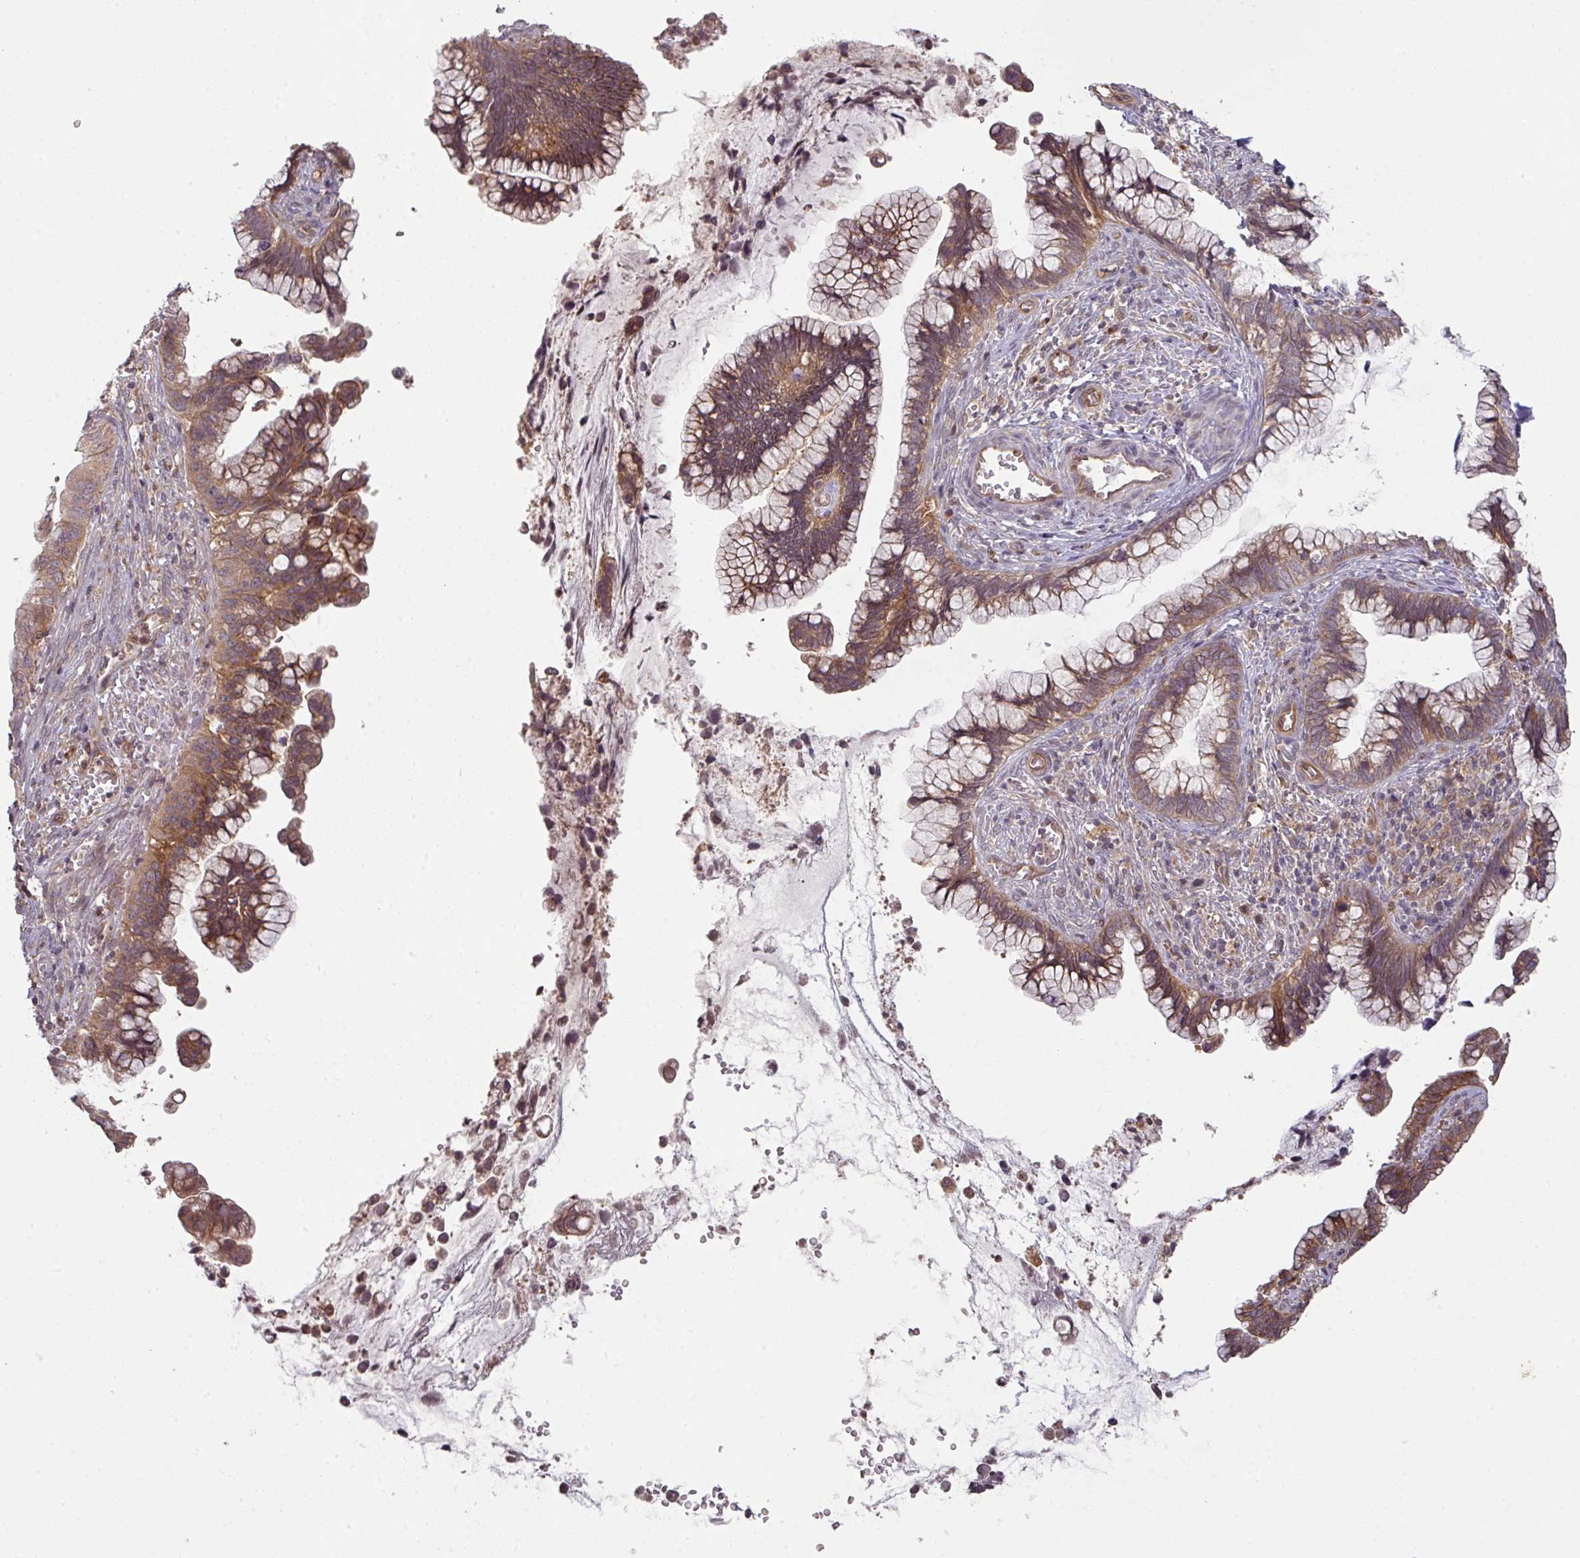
{"staining": {"intensity": "moderate", "quantity": ">75%", "location": "cytoplasmic/membranous"}, "tissue": "cervical cancer", "cell_type": "Tumor cells", "image_type": "cancer", "snomed": [{"axis": "morphology", "description": "Adenocarcinoma, NOS"}, {"axis": "topography", "description": "Cervix"}], "caption": "Cervical cancer stained with DAB immunohistochemistry reveals medium levels of moderate cytoplasmic/membranous expression in about >75% of tumor cells. (Stains: DAB (3,3'-diaminobenzidine) in brown, nuclei in blue, Microscopy: brightfield microscopy at high magnification).", "gene": "CYFIP2", "patient": {"sex": "female", "age": 44}}